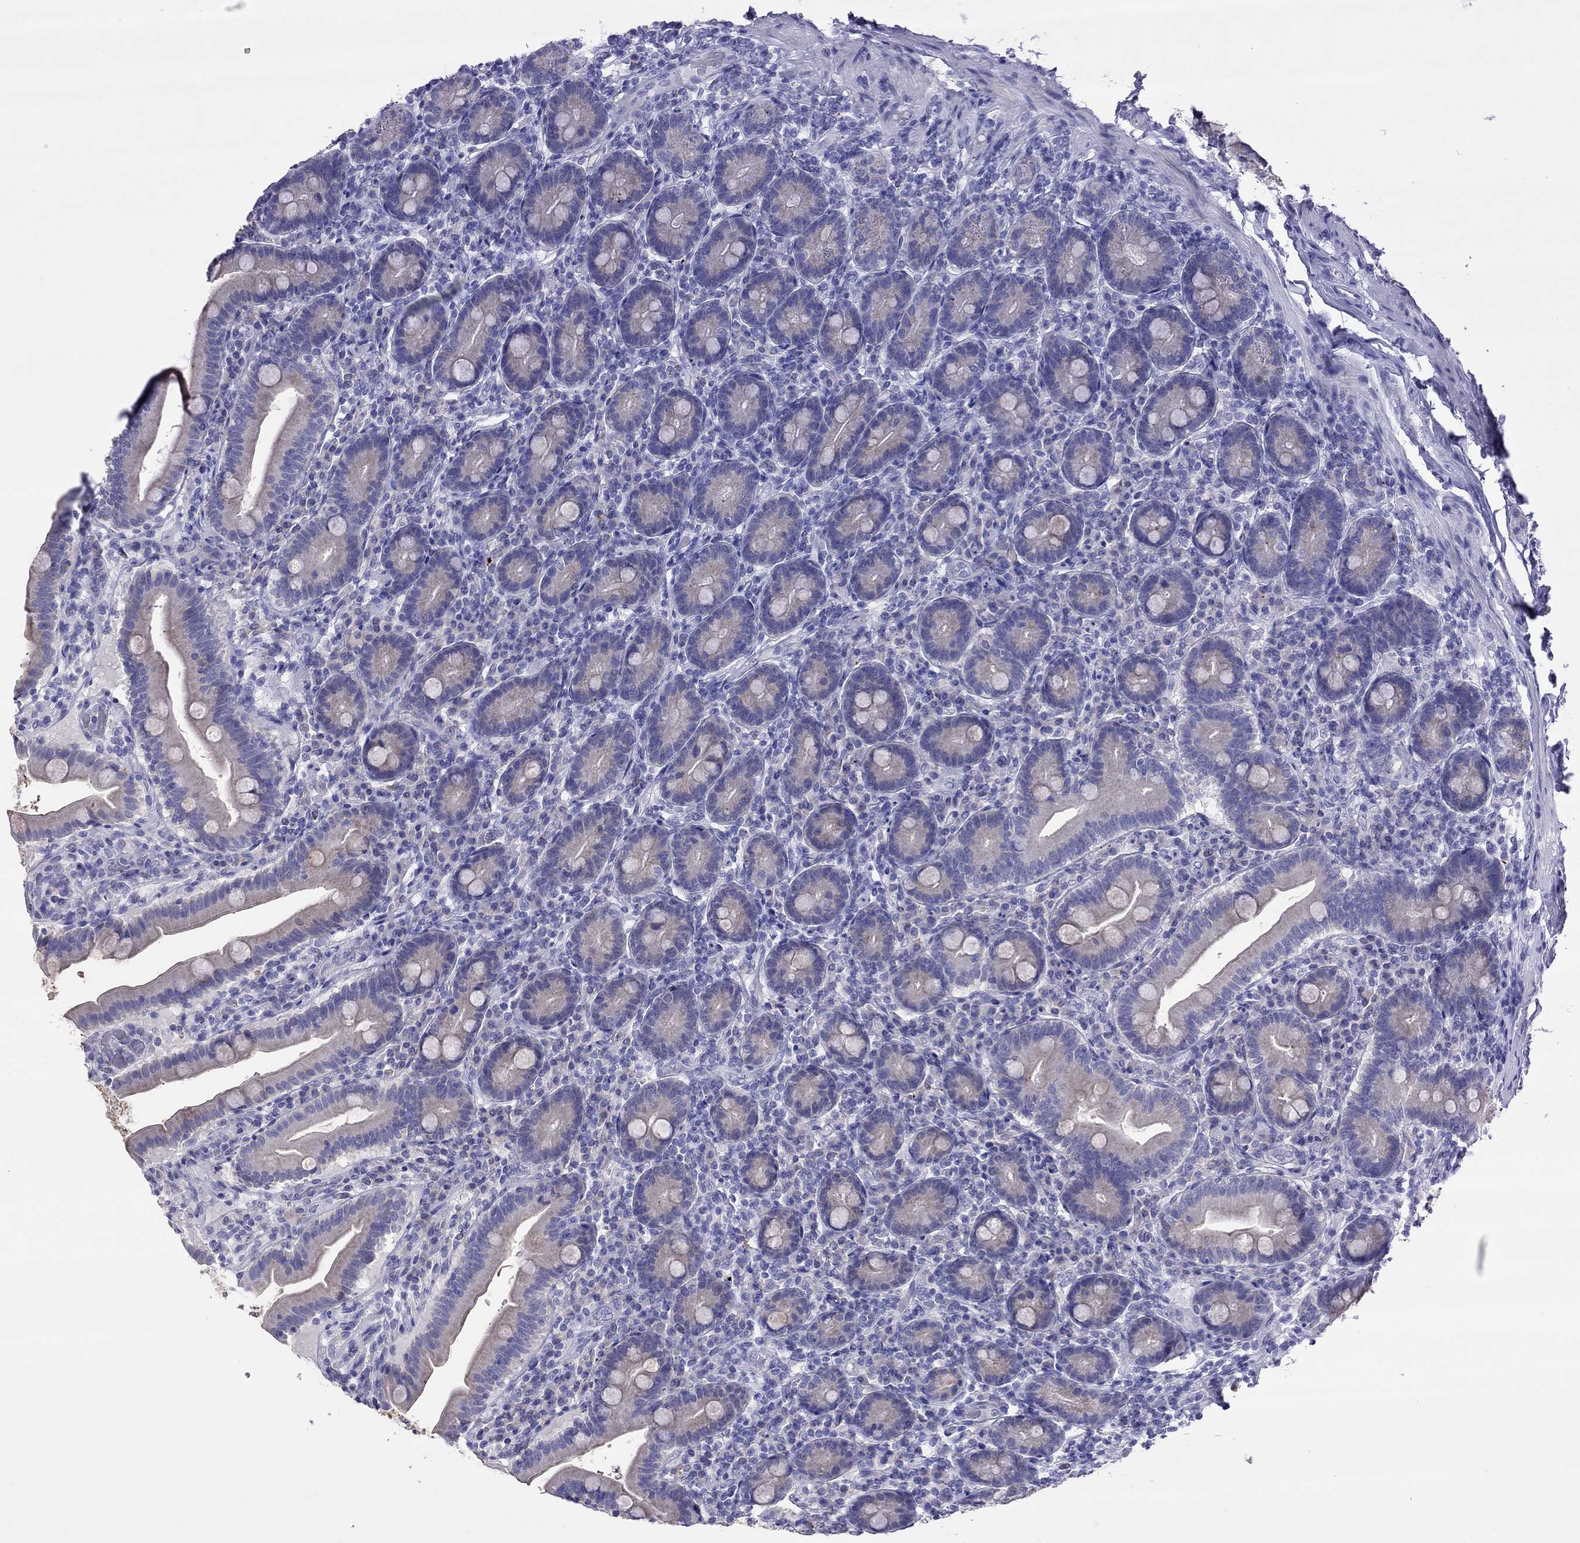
{"staining": {"intensity": "negative", "quantity": "none", "location": "none"}, "tissue": "small intestine", "cell_type": "Glandular cells", "image_type": "normal", "snomed": [{"axis": "morphology", "description": "Normal tissue, NOS"}, {"axis": "topography", "description": "Small intestine"}], "caption": "High magnification brightfield microscopy of unremarkable small intestine stained with DAB (brown) and counterstained with hematoxylin (blue): glandular cells show no significant staining. (DAB (3,3'-diaminobenzidine) immunohistochemistry (IHC) with hematoxylin counter stain).", "gene": "COL9A1", "patient": {"sex": "male", "age": 66}}